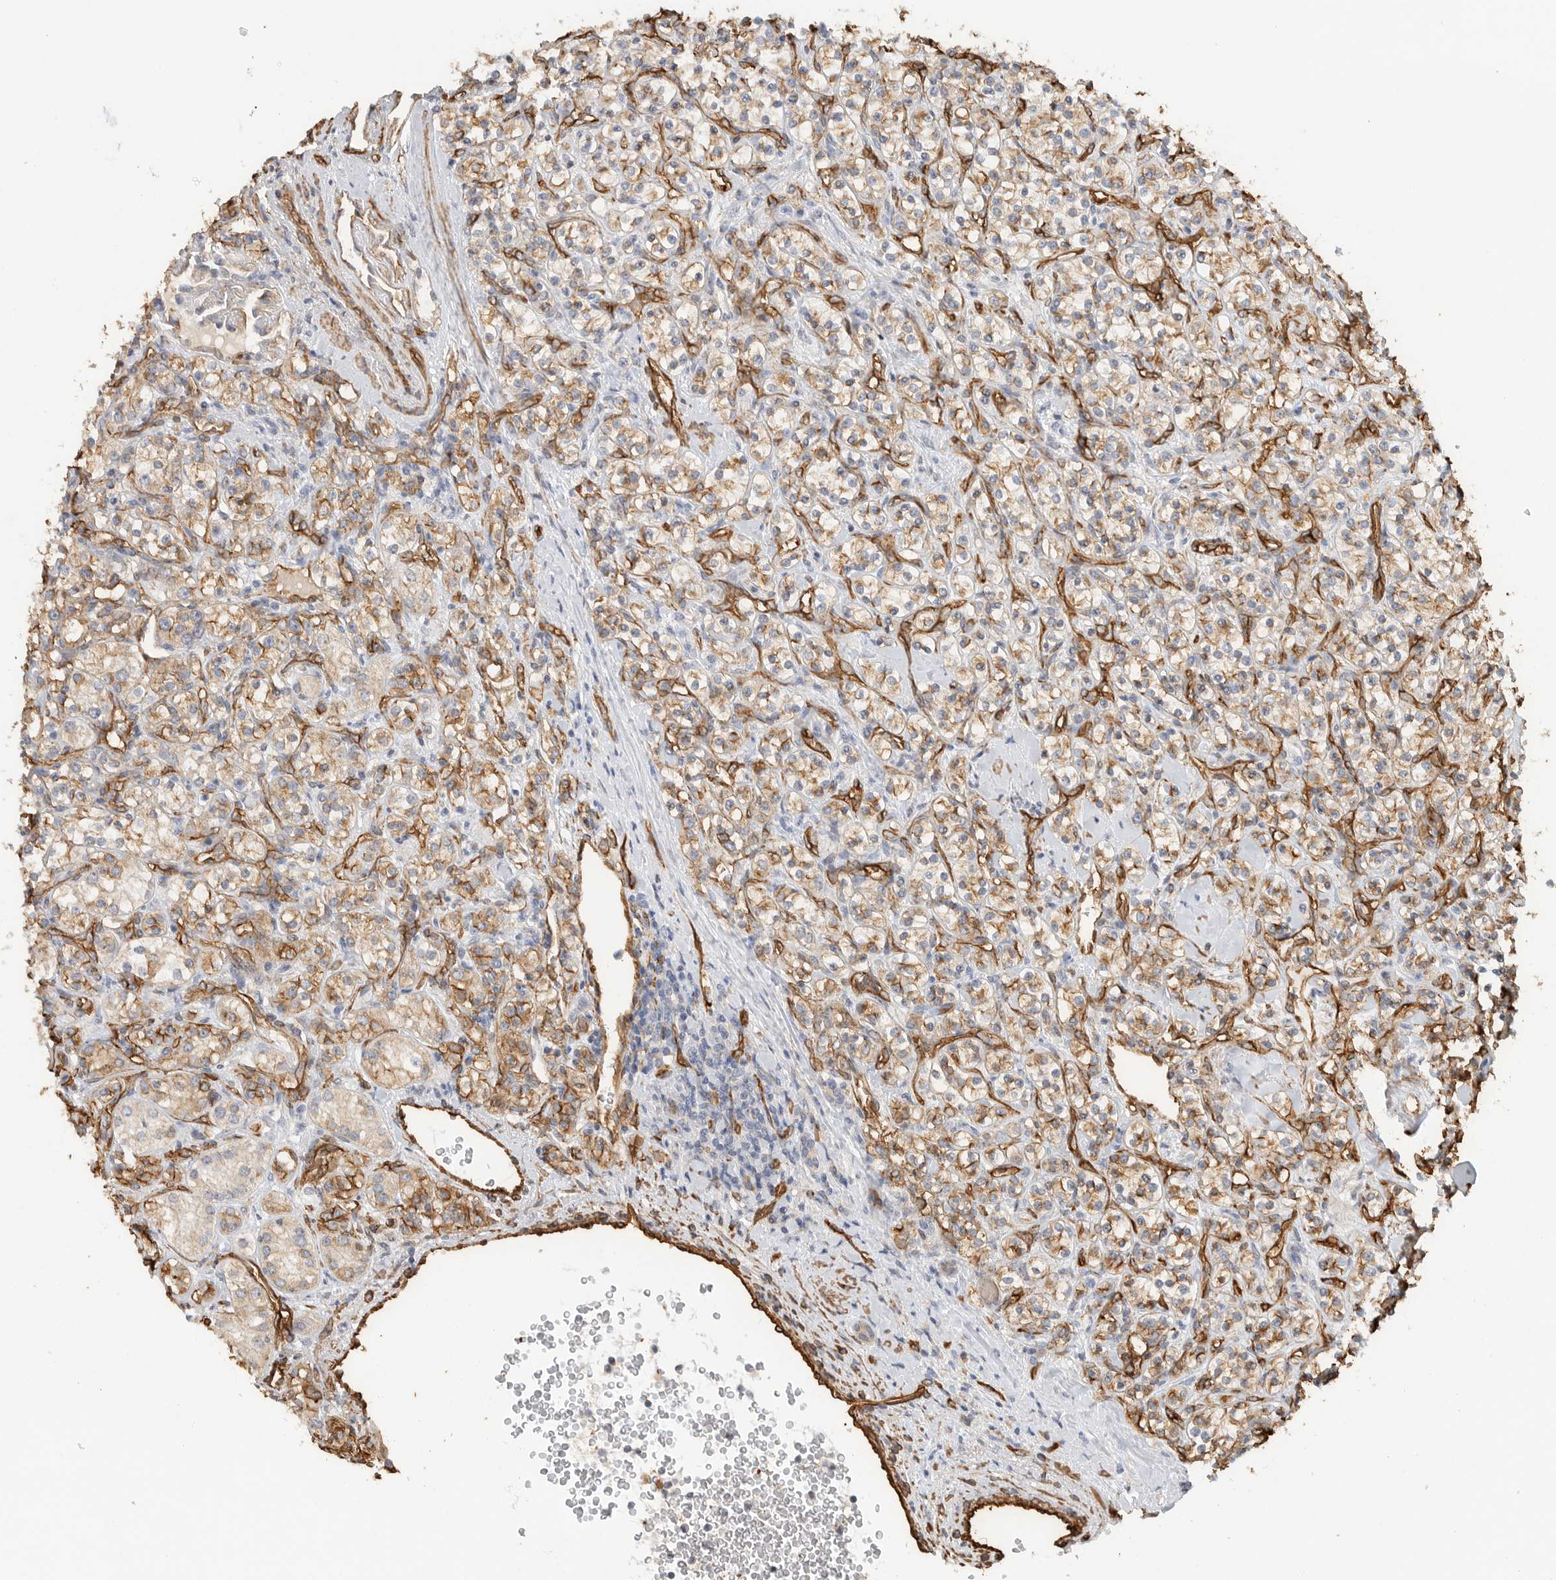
{"staining": {"intensity": "weak", "quantity": ">75%", "location": "cytoplasmic/membranous"}, "tissue": "renal cancer", "cell_type": "Tumor cells", "image_type": "cancer", "snomed": [{"axis": "morphology", "description": "Adenocarcinoma, NOS"}, {"axis": "topography", "description": "Kidney"}], "caption": "Immunohistochemistry micrograph of human adenocarcinoma (renal) stained for a protein (brown), which demonstrates low levels of weak cytoplasmic/membranous positivity in approximately >75% of tumor cells.", "gene": "JMJD4", "patient": {"sex": "male", "age": 77}}